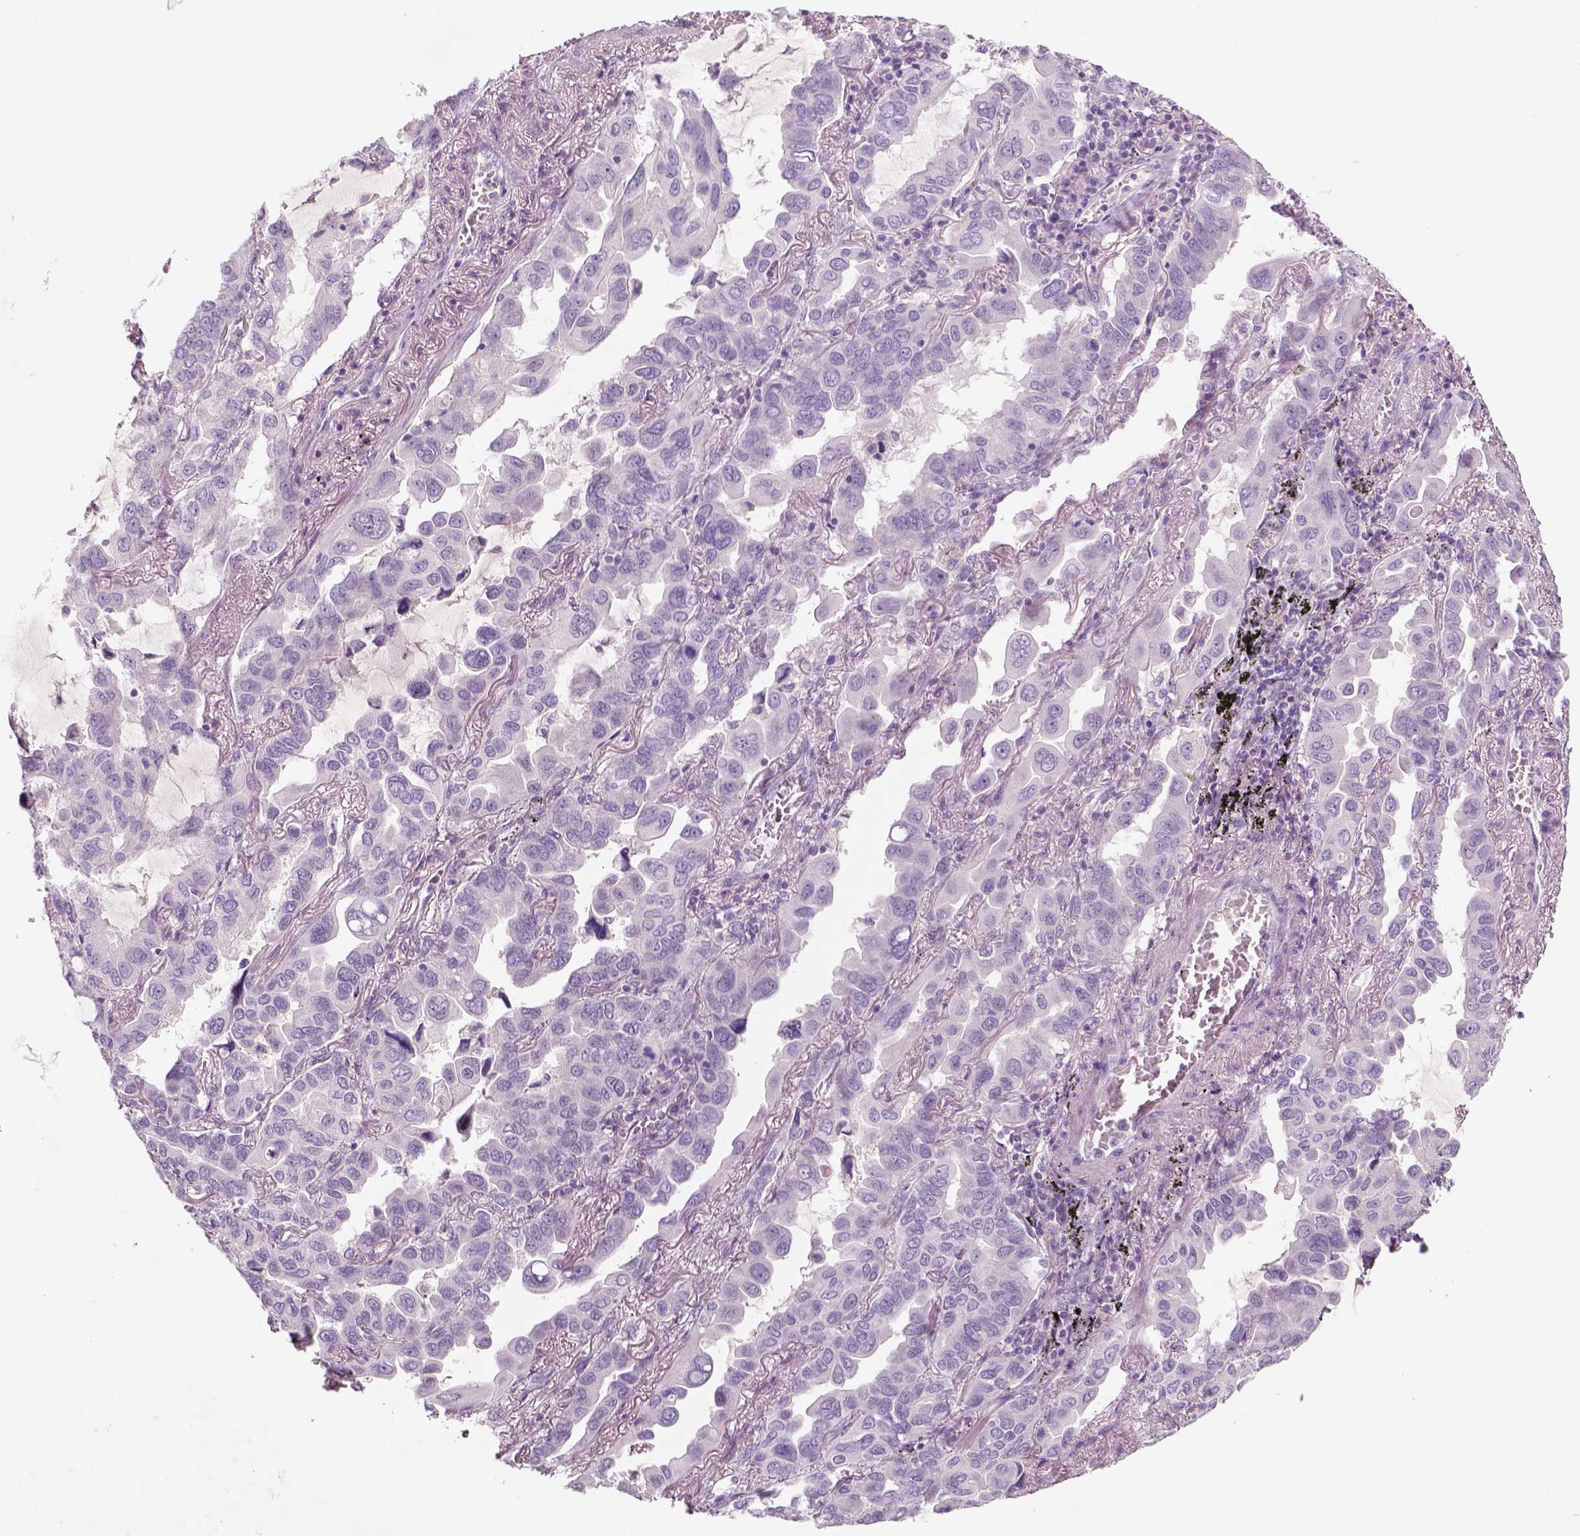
{"staining": {"intensity": "negative", "quantity": "none", "location": "none"}, "tissue": "lung cancer", "cell_type": "Tumor cells", "image_type": "cancer", "snomed": [{"axis": "morphology", "description": "Adenocarcinoma, NOS"}, {"axis": "topography", "description": "Lung"}], "caption": "Micrograph shows no significant protein positivity in tumor cells of lung adenocarcinoma. (Stains: DAB (3,3'-diaminobenzidine) IHC with hematoxylin counter stain, Microscopy: brightfield microscopy at high magnification).", "gene": "KRT25", "patient": {"sex": "male", "age": 64}}